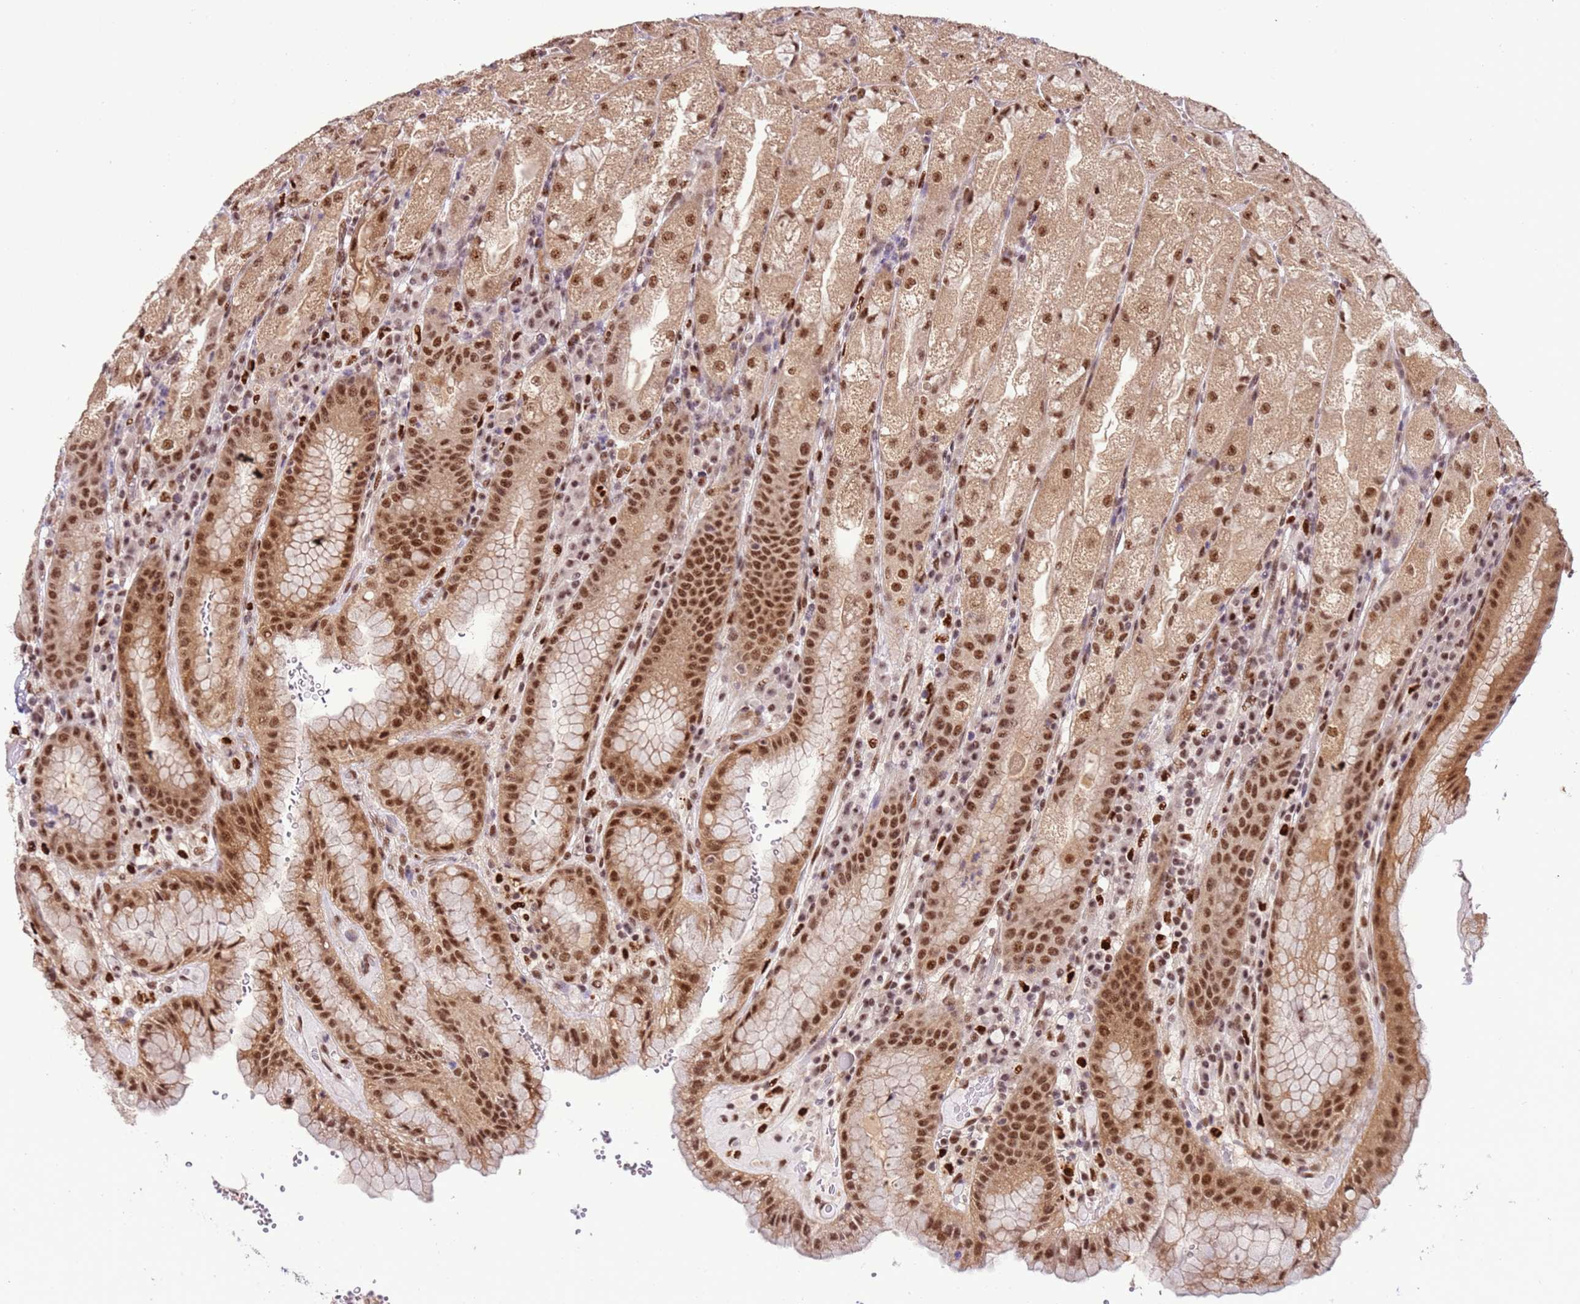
{"staining": {"intensity": "strong", "quantity": ">75%", "location": "cytoplasmic/membranous,nuclear"}, "tissue": "stomach", "cell_type": "Glandular cells", "image_type": "normal", "snomed": [{"axis": "morphology", "description": "Normal tissue, NOS"}, {"axis": "topography", "description": "Stomach, upper"}], "caption": "A micrograph of human stomach stained for a protein reveals strong cytoplasmic/membranous,nuclear brown staining in glandular cells.", "gene": "PRPF6", "patient": {"sex": "male", "age": 52}}